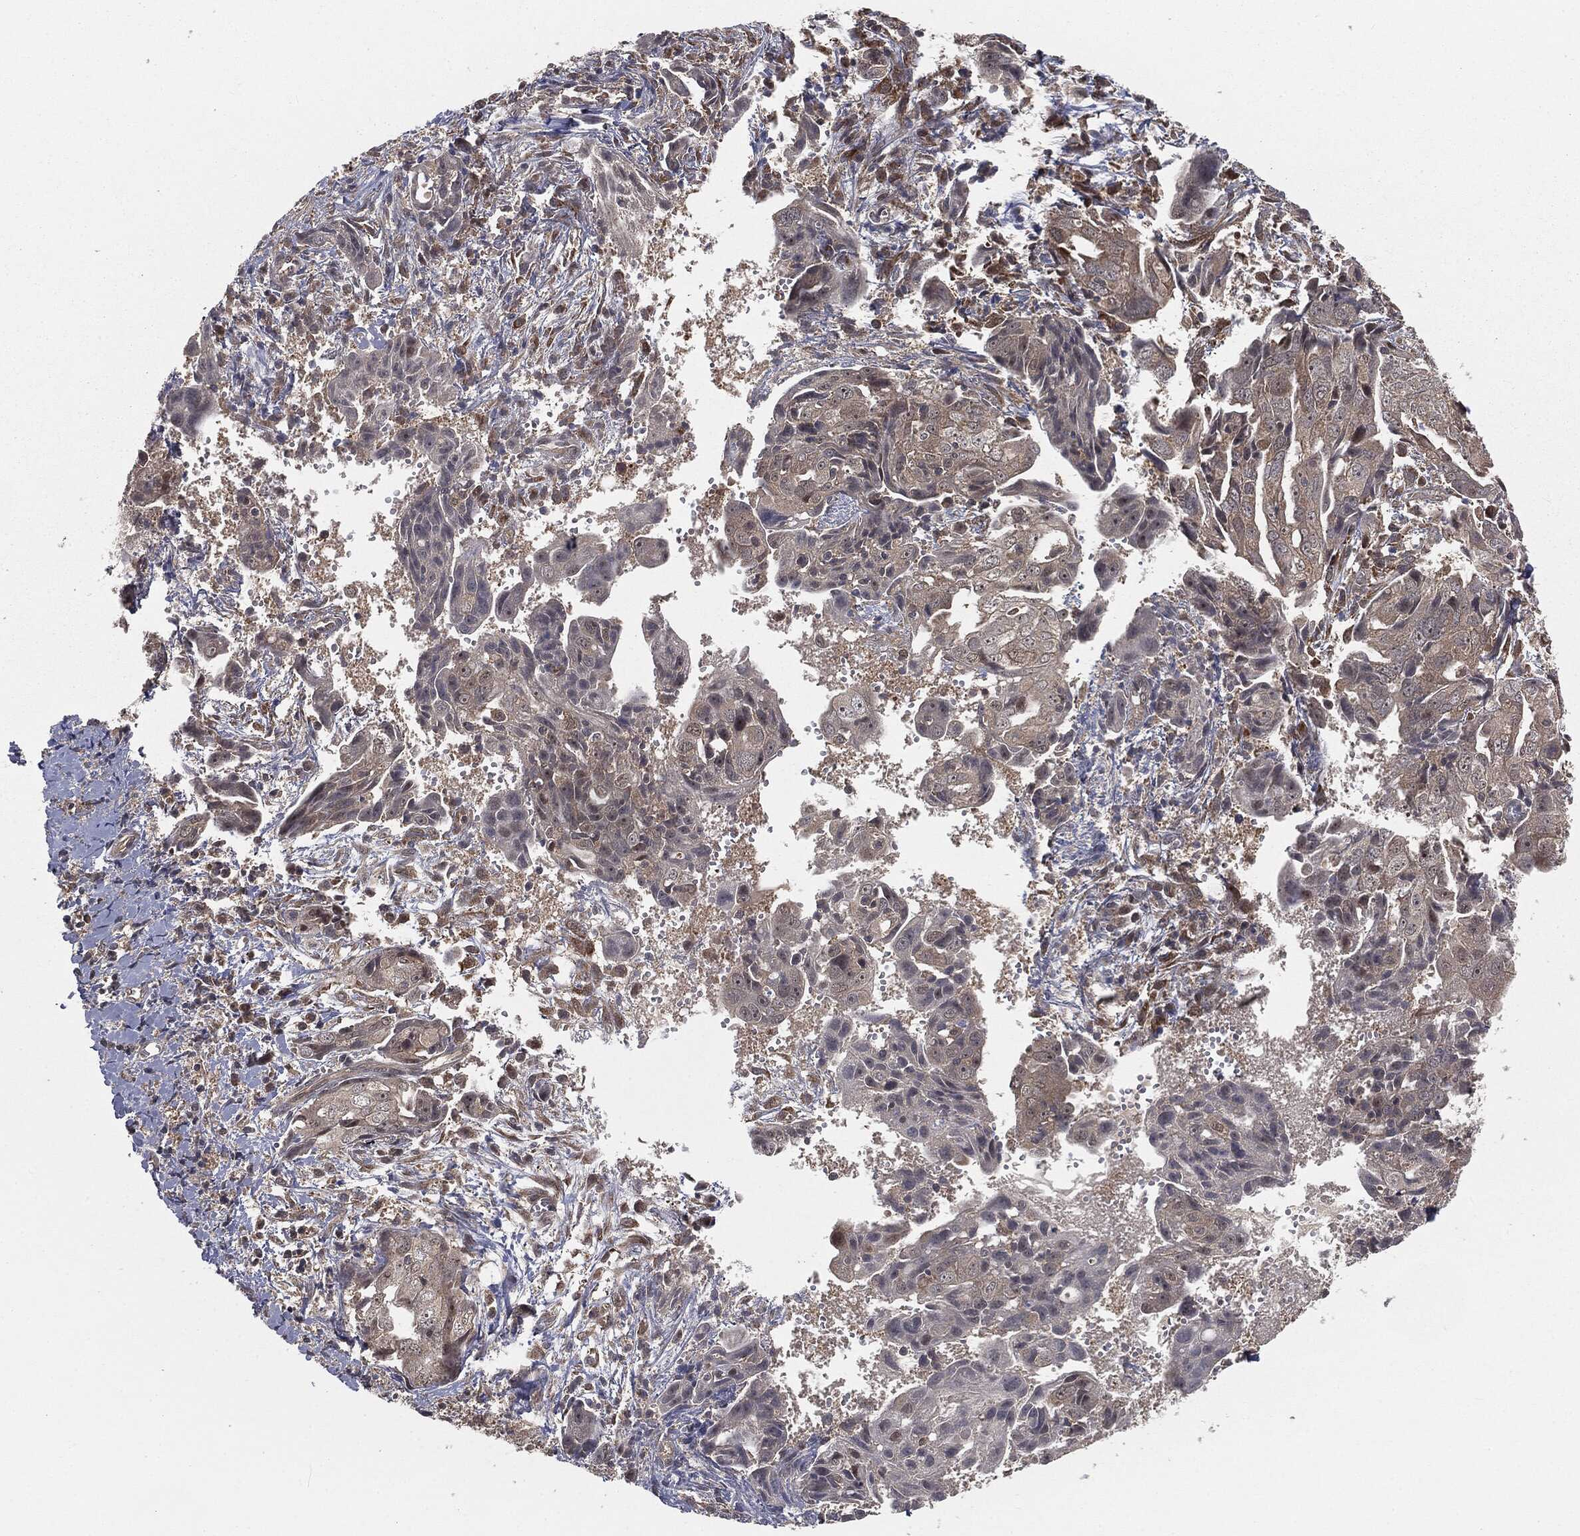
{"staining": {"intensity": "negative", "quantity": "none", "location": "none"}, "tissue": "ovarian cancer", "cell_type": "Tumor cells", "image_type": "cancer", "snomed": [{"axis": "morphology", "description": "Carcinoma, endometroid"}, {"axis": "topography", "description": "Ovary"}], "caption": "Immunohistochemistry image of human ovarian cancer (endometroid carcinoma) stained for a protein (brown), which shows no expression in tumor cells. Brightfield microscopy of immunohistochemistry stained with DAB (3,3'-diaminobenzidine) (brown) and hematoxylin (blue), captured at high magnification.", "gene": "FBXO7", "patient": {"sex": "female", "age": 70}}